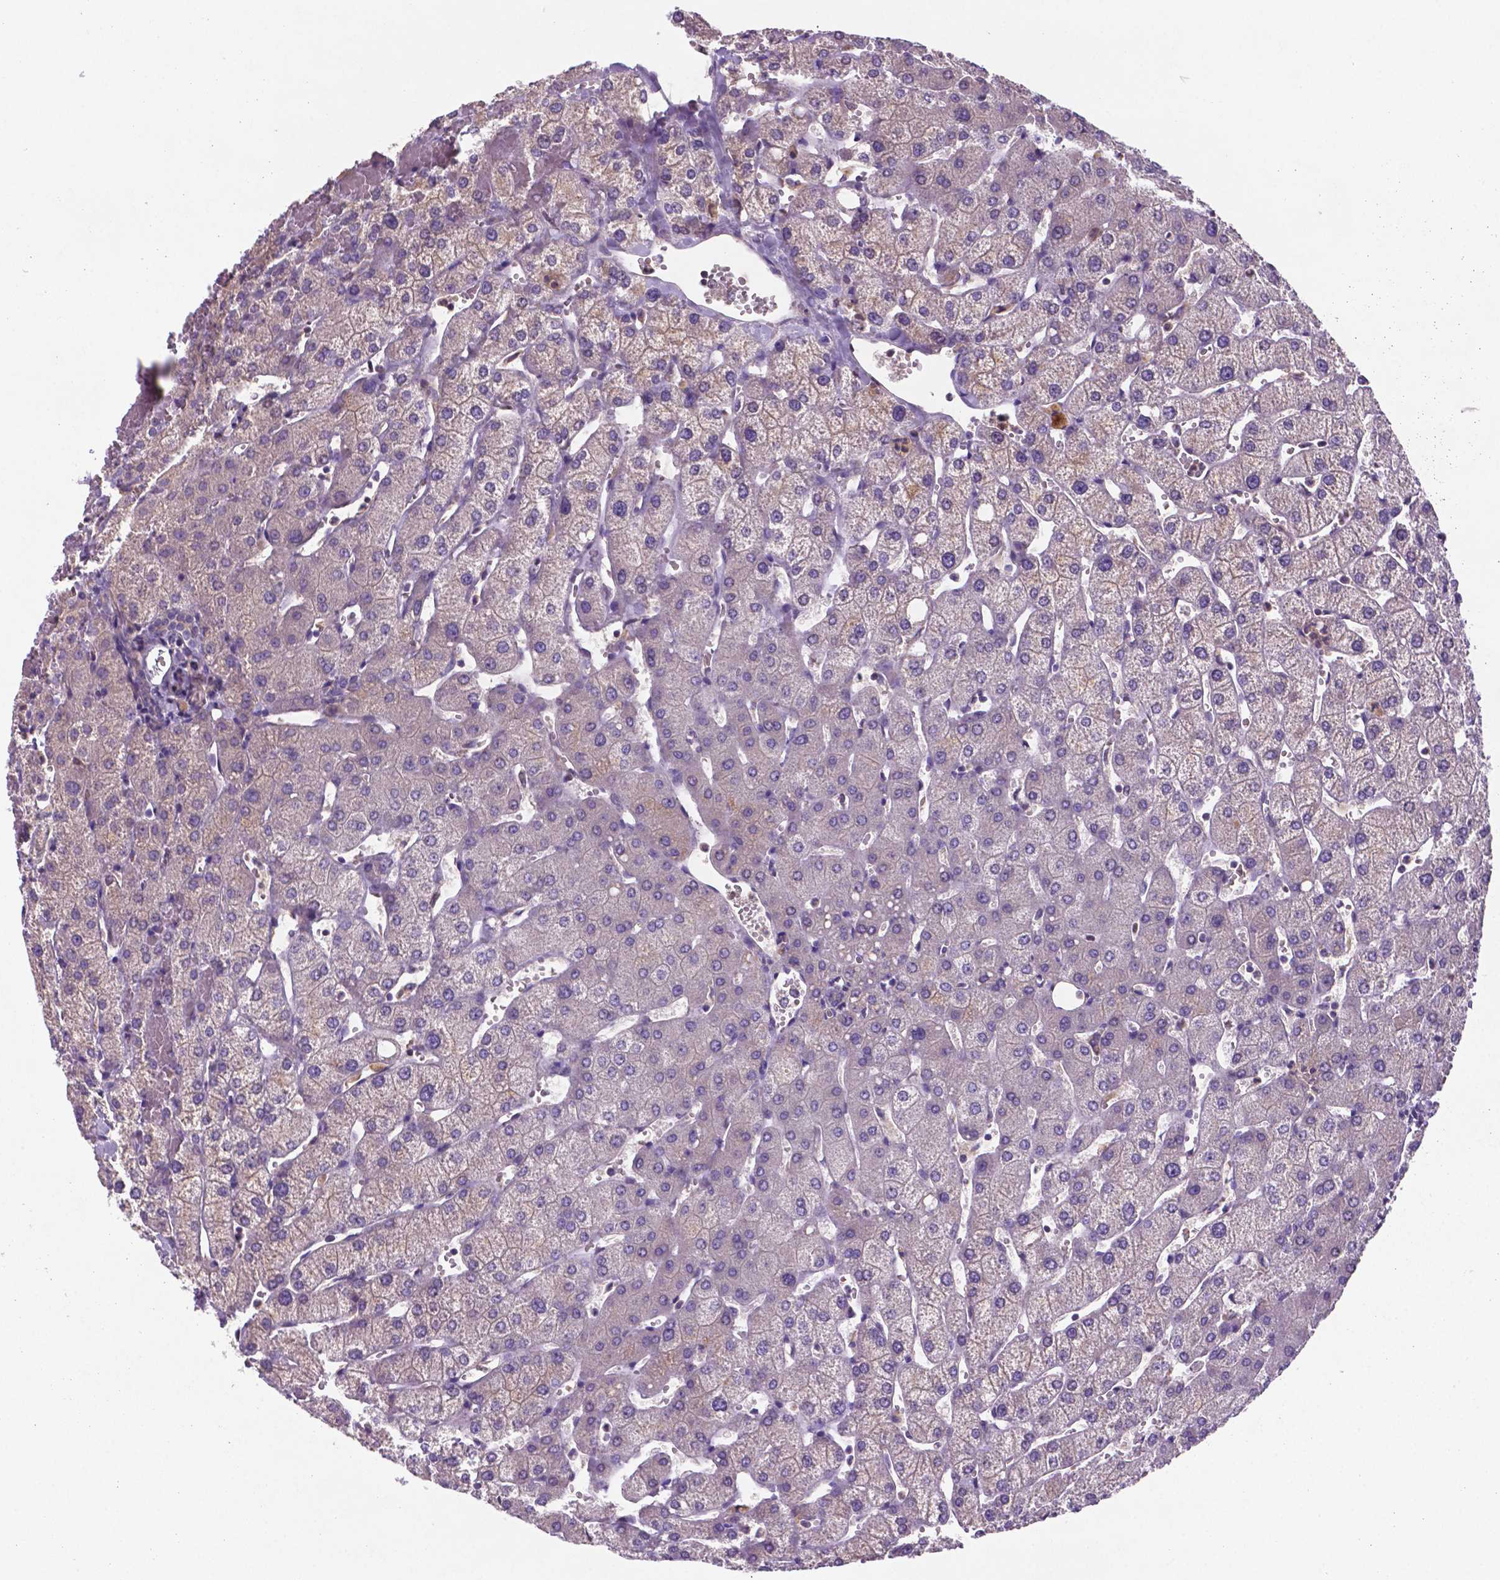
{"staining": {"intensity": "negative", "quantity": "none", "location": "none"}, "tissue": "liver", "cell_type": "Cholangiocytes", "image_type": "normal", "snomed": [{"axis": "morphology", "description": "Normal tissue, NOS"}, {"axis": "topography", "description": "Liver"}], "caption": "Cholangiocytes are negative for protein expression in normal human liver. (DAB (3,3'-diaminobenzidine) IHC, high magnification).", "gene": "TM4SF20", "patient": {"sex": "female", "age": 54}}